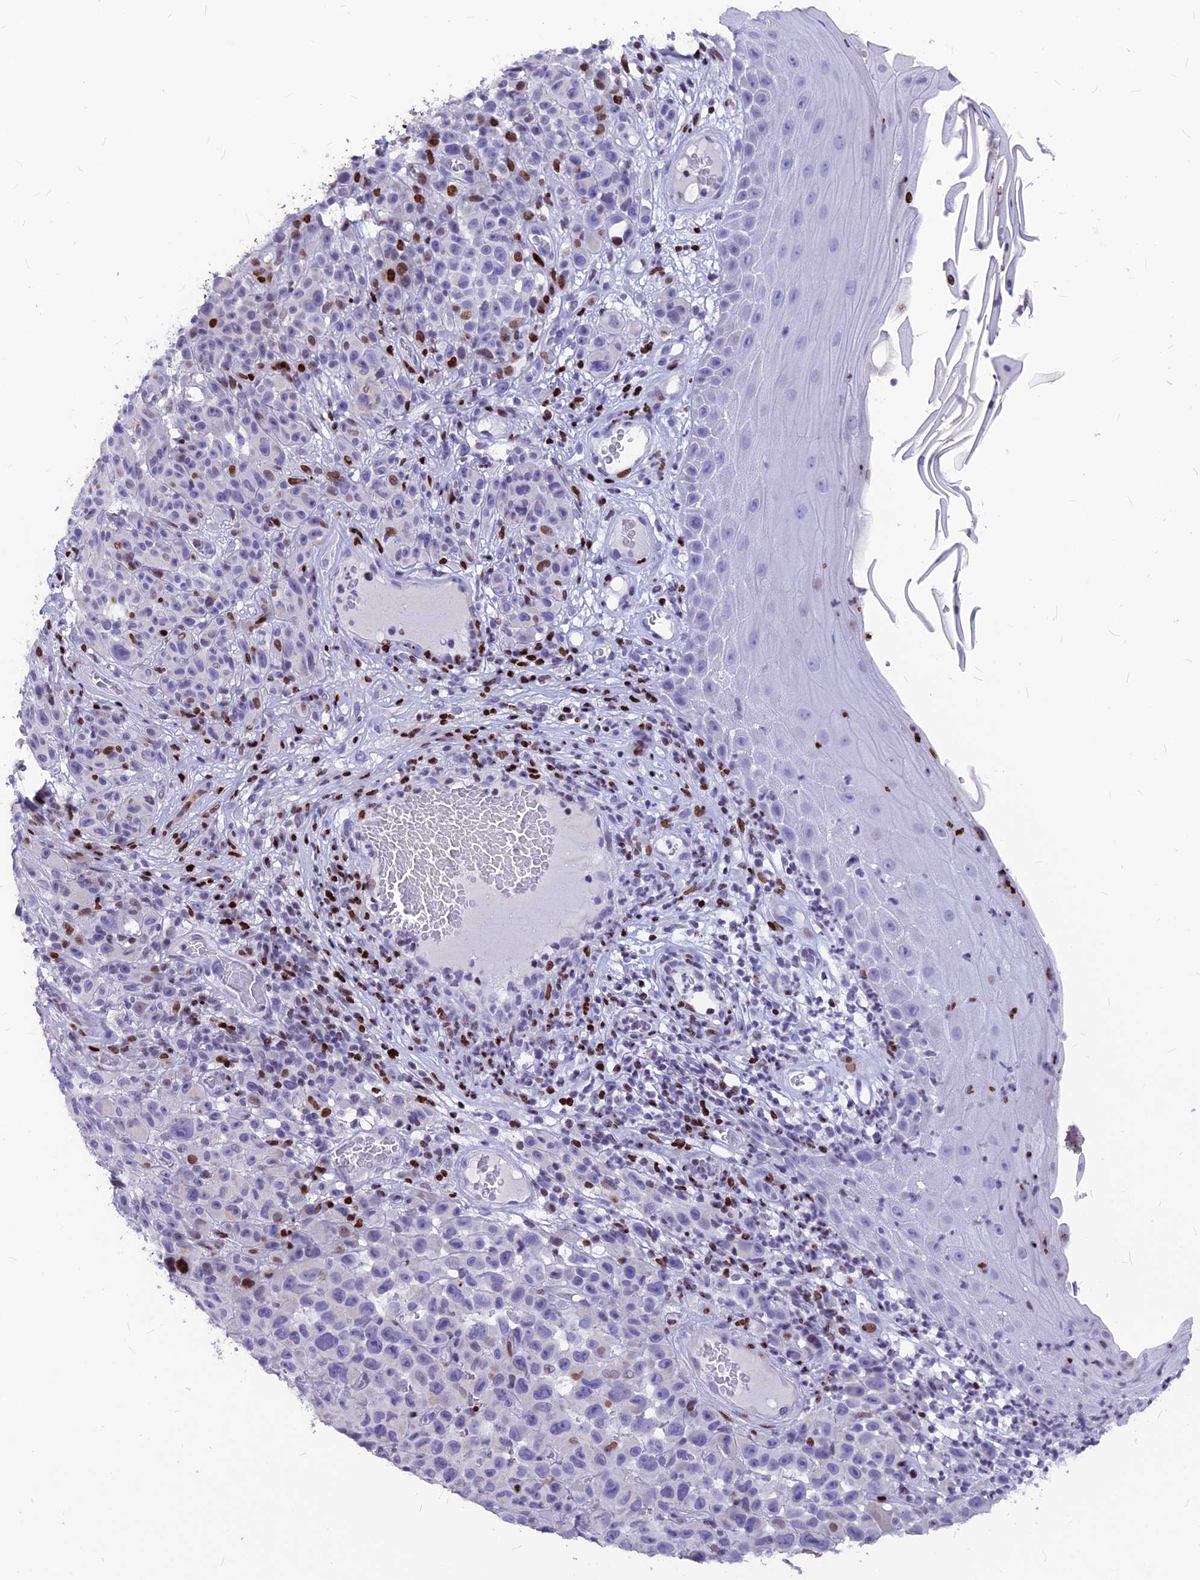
{"staining": {"intensity": "negative", "quantity": "none", "location": "none"}, "tissue": "melanoma", "cell_type": "Tumor cells", "image_type": "cancer", "snomed": [{"axis": "morphology", "description": "Malignant melanoma, NOS"}, {"axis": "topography", "description": "Skin"}], "caption": "Immunohistochemistry (IHC) photomicrograph of neoplastic tissue: human malignant melanoma stained with DAB (3,3'-diaminobenzidine) demonstrates no significant protein expression in tumor cells.", "gene": "PRPS1", "patient": {"sex": "female", "age": 82}}